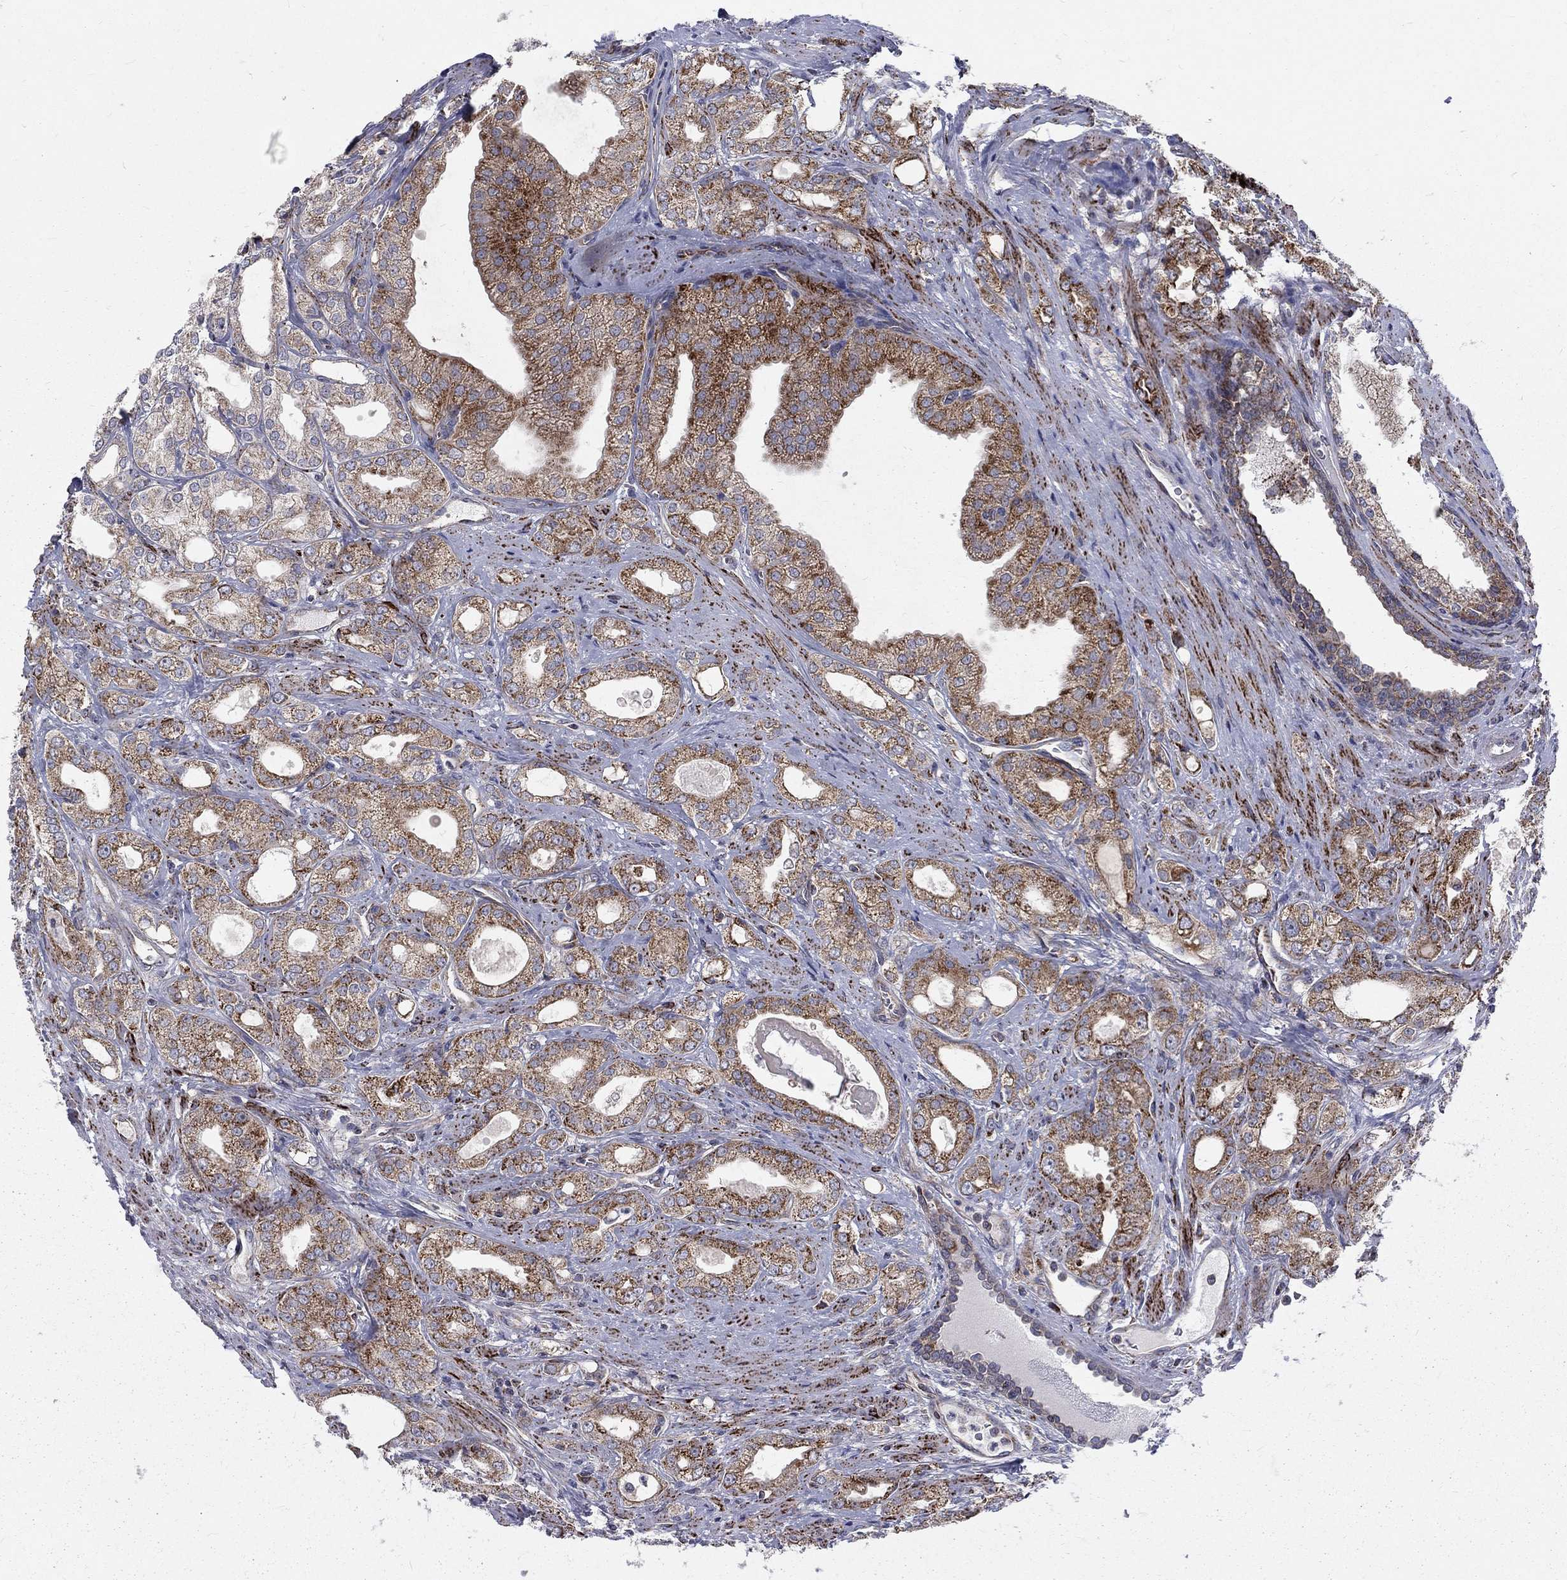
{"staining": {"intensity": "moderate", "quantity": ">75%", "location": "cytoplasmic/membranous"}, "tissue": "prostate cancer", "cell_type": "Tumor cells", "image_type": "cancer", "snomed": [{"axis": "morphology", "description": "Adenocarcinoma, NOS"}, {"axis": "morphology", "description": "Adenocarcinoma, High grade"}, {"axis": "topography", "description": "Prostate"}], "caption": "Protein expression analysis of prostate high-grade adenocarcinoma exhibits moderate cytoplasmic/membranous expression in about >75% of tumor cells. (DAB (3,3'-diaminobenzidine) IHC with brightfield microscopy, high magnification).", "gene": "ALDH1B1", "patient": {"sex": "male", "age": 70}}